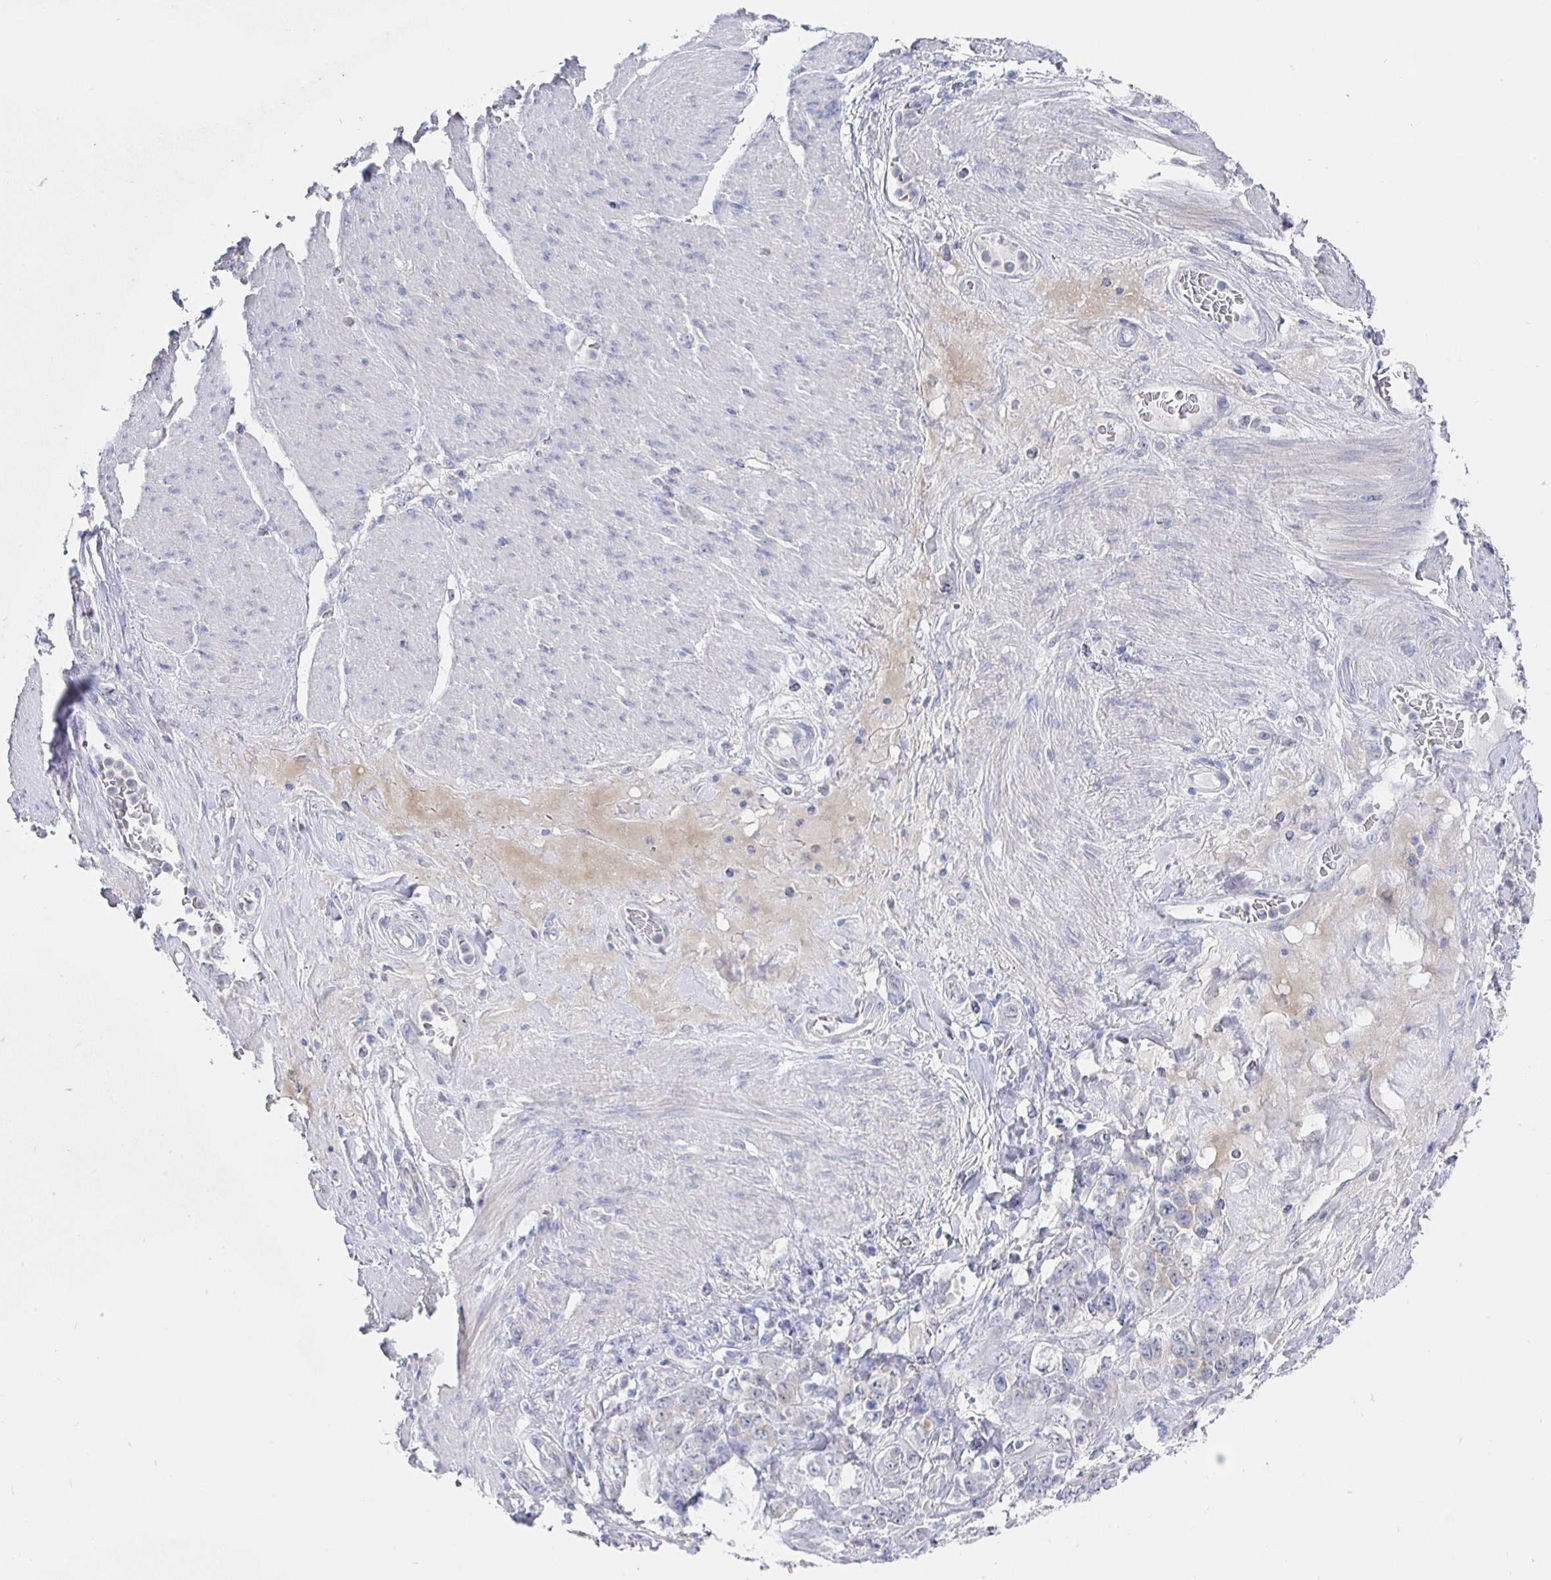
{"staining": {"intensity": "negative", "quantity": "none", "location": "none"}, "tissue": "stomach cancer", "cell_type": "Tumor cells", "image_type": "cancer", "snomed": [{"axis": "morphology", "description": "Adenocarcinoma, NOS"}, {"axis": "topography", "description": "Stomach"}], "caption": "DAB (3,3'-diaminobenzidine) immunohistochemical staining of stomach adenocarcinoma demonstrates no significant staining in tumor cells.", "gene": "LRRC23", "patient": {"sex": "female", "age": 79}}